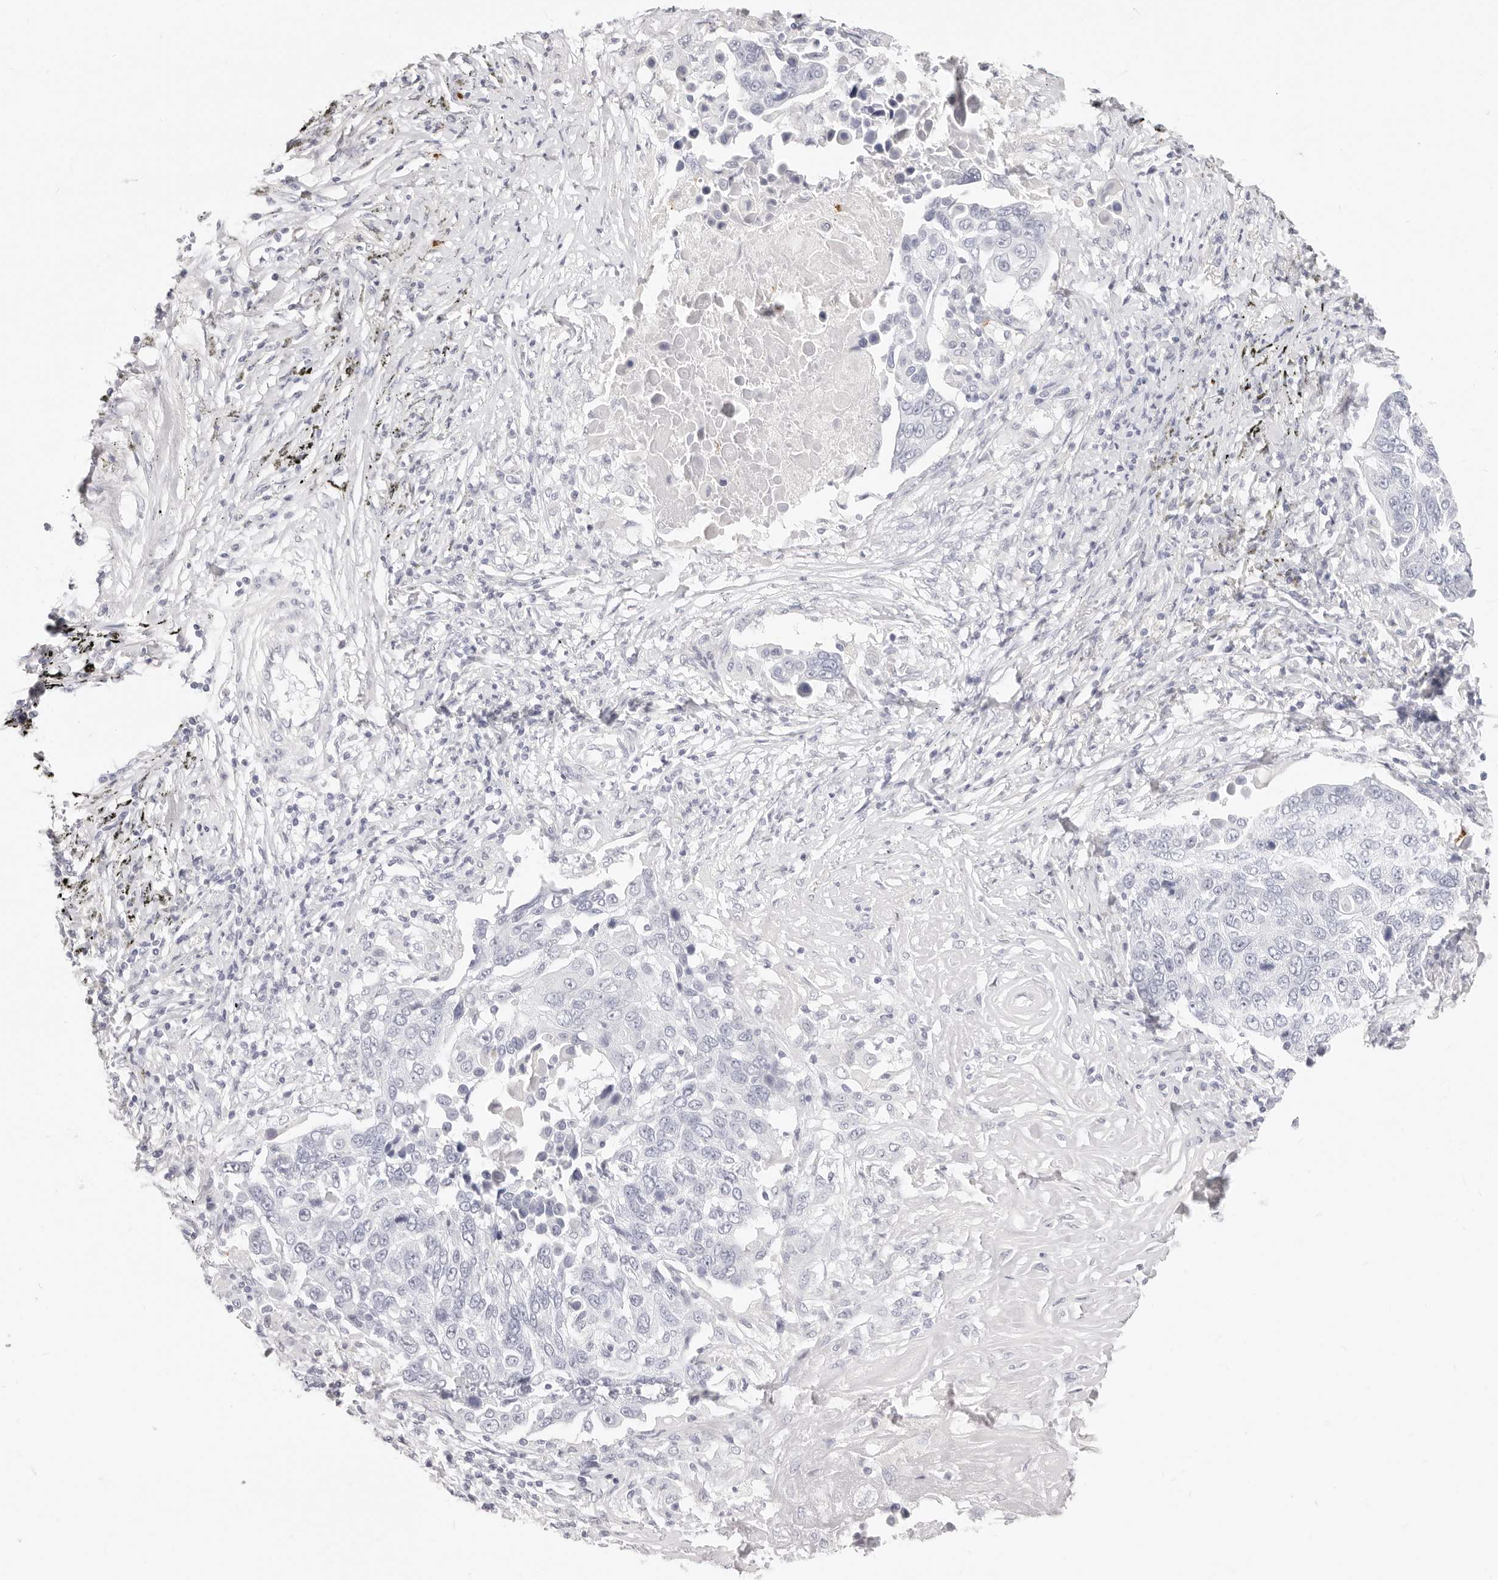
{"staining": {"intensity": "negative", "quantity": "none", "location": "none"}, "tissue": "lung cancer", "cell_type": "Tumor cells", "image_type": "cancer", "snomed": [{"axis": "morphology", "description": "Squamous cell carcinoma, NOS"}, {"axis": "topography", "description": "Lung"}], "caption": "Immunohistochemical staining of lung squamous cell carcinoma demonstrates no significant expression in tumor cells.", "gene": "CAMP", "patient": {"sex": "male", "age": 66}}